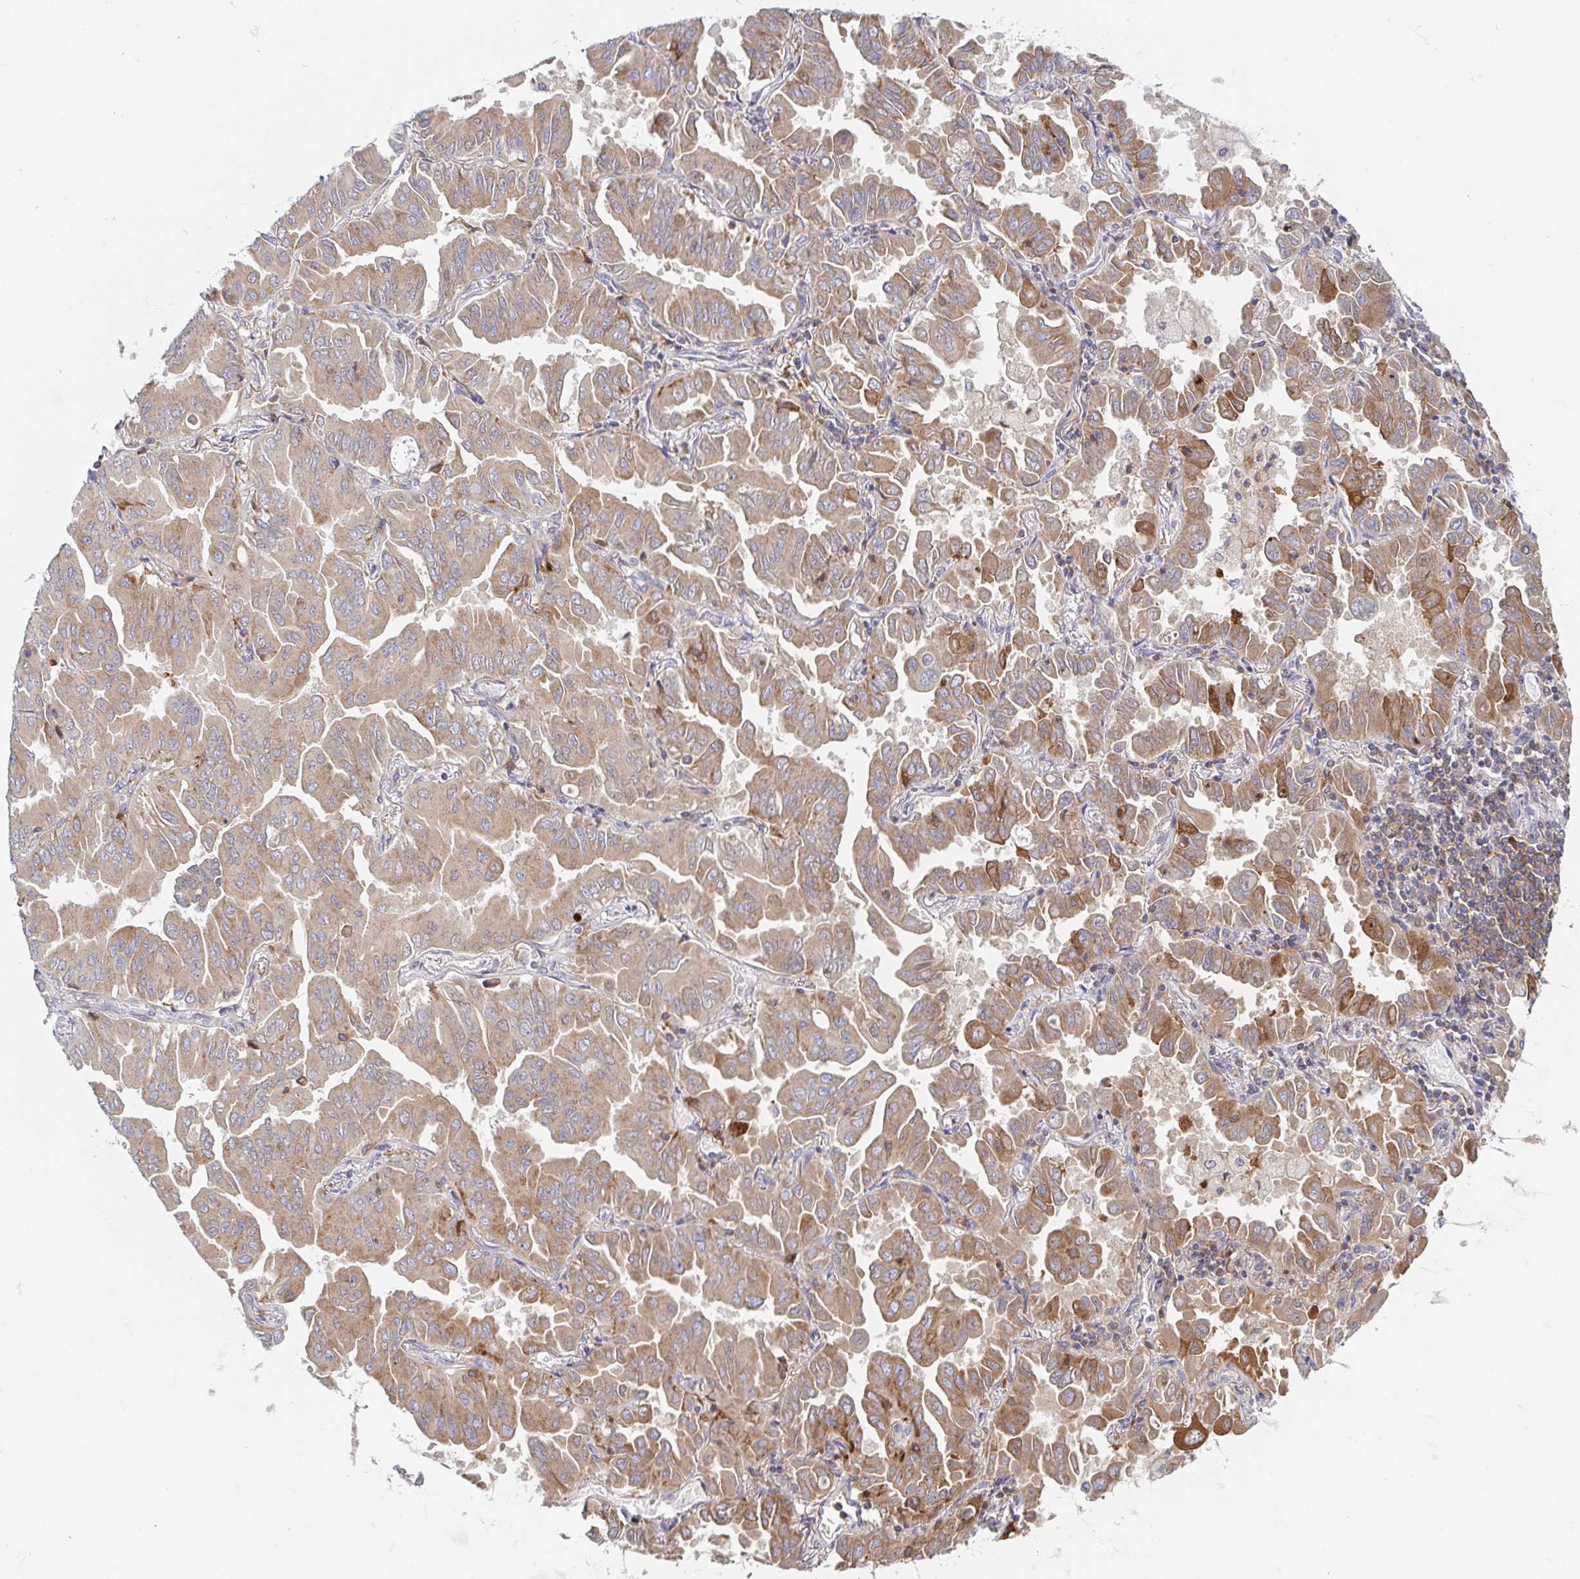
{"staining": {"intensity": "moderate", "quantity": ">75%", "location": "cytoplasmic/membranous"}, "tissue": "lung cancer", "cell_type": "Tumor cells", "image_type": "cancer", "snomed": [{"axis": "morphology", "description": "Adenocarcinoma, NOS"}, {"axis": "topography", "description": "Lung"}], "caption": "Protein expression analysis of lung cancer (adenocarcinoma) exhibits moderate cytoplasmic/membranous staining in approximately >75% of tumor cells.", "gene": "TUFT1", "patient": {"sex": "male", "age": 64}}